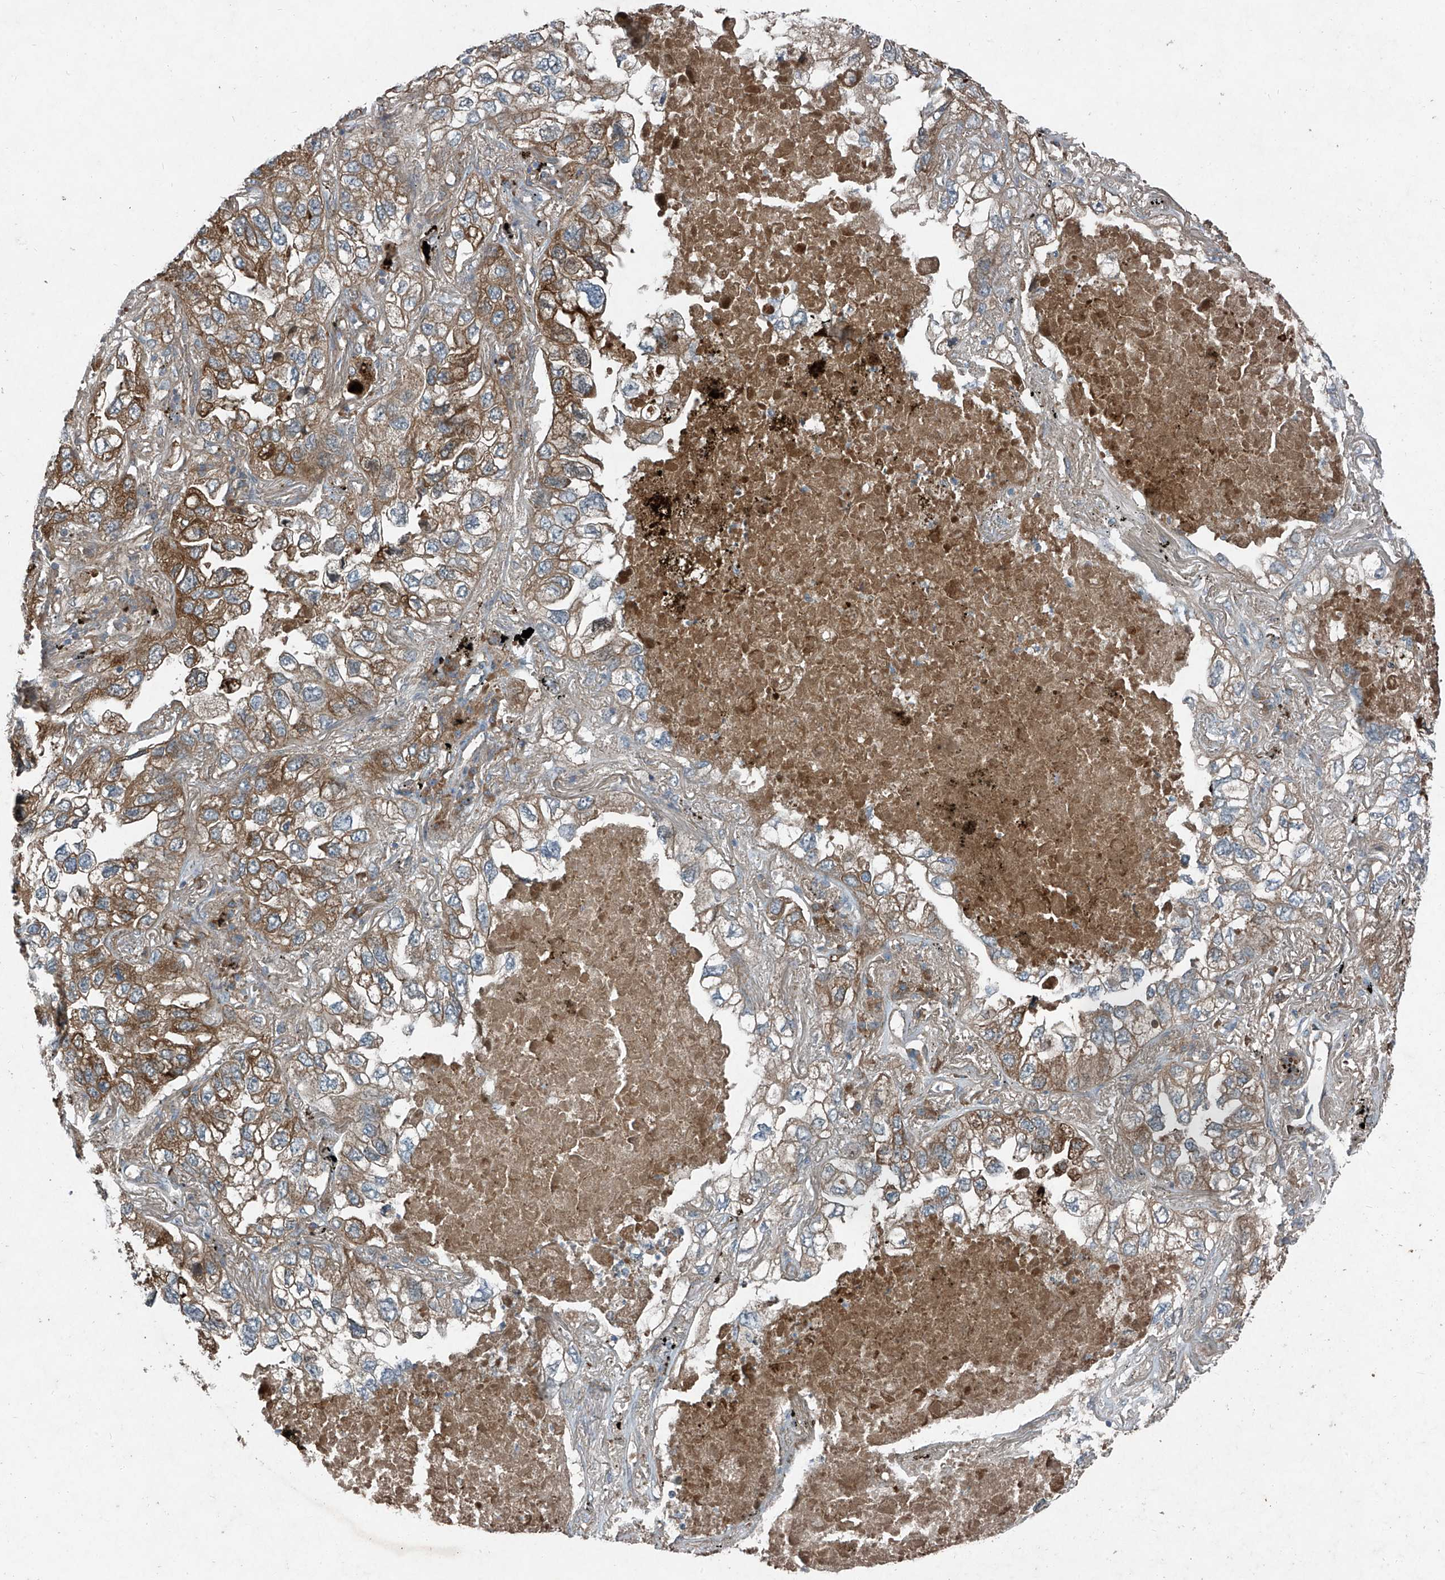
{"staining": {"intensity": "moderate", "quantity": ">75%", "location": "cytoplasmic/membranous"}, "tissue": "lung cancer", "cell_type": "Tumor cells", "image_type": "cancer", "snomed": [{"axis": "morphology", "description": "Adenocarcinoma, NOS"}, {"axis": "topography", "description": "Lung"}], "caption": "Tumor cells reveal medium levels of moderate cytoplasmic/membranous positivity in about >75% of cells in human lung adenocarcinoma.", "gene": "FOXRED2", "patient": {"sex": "male", "age": 65}}